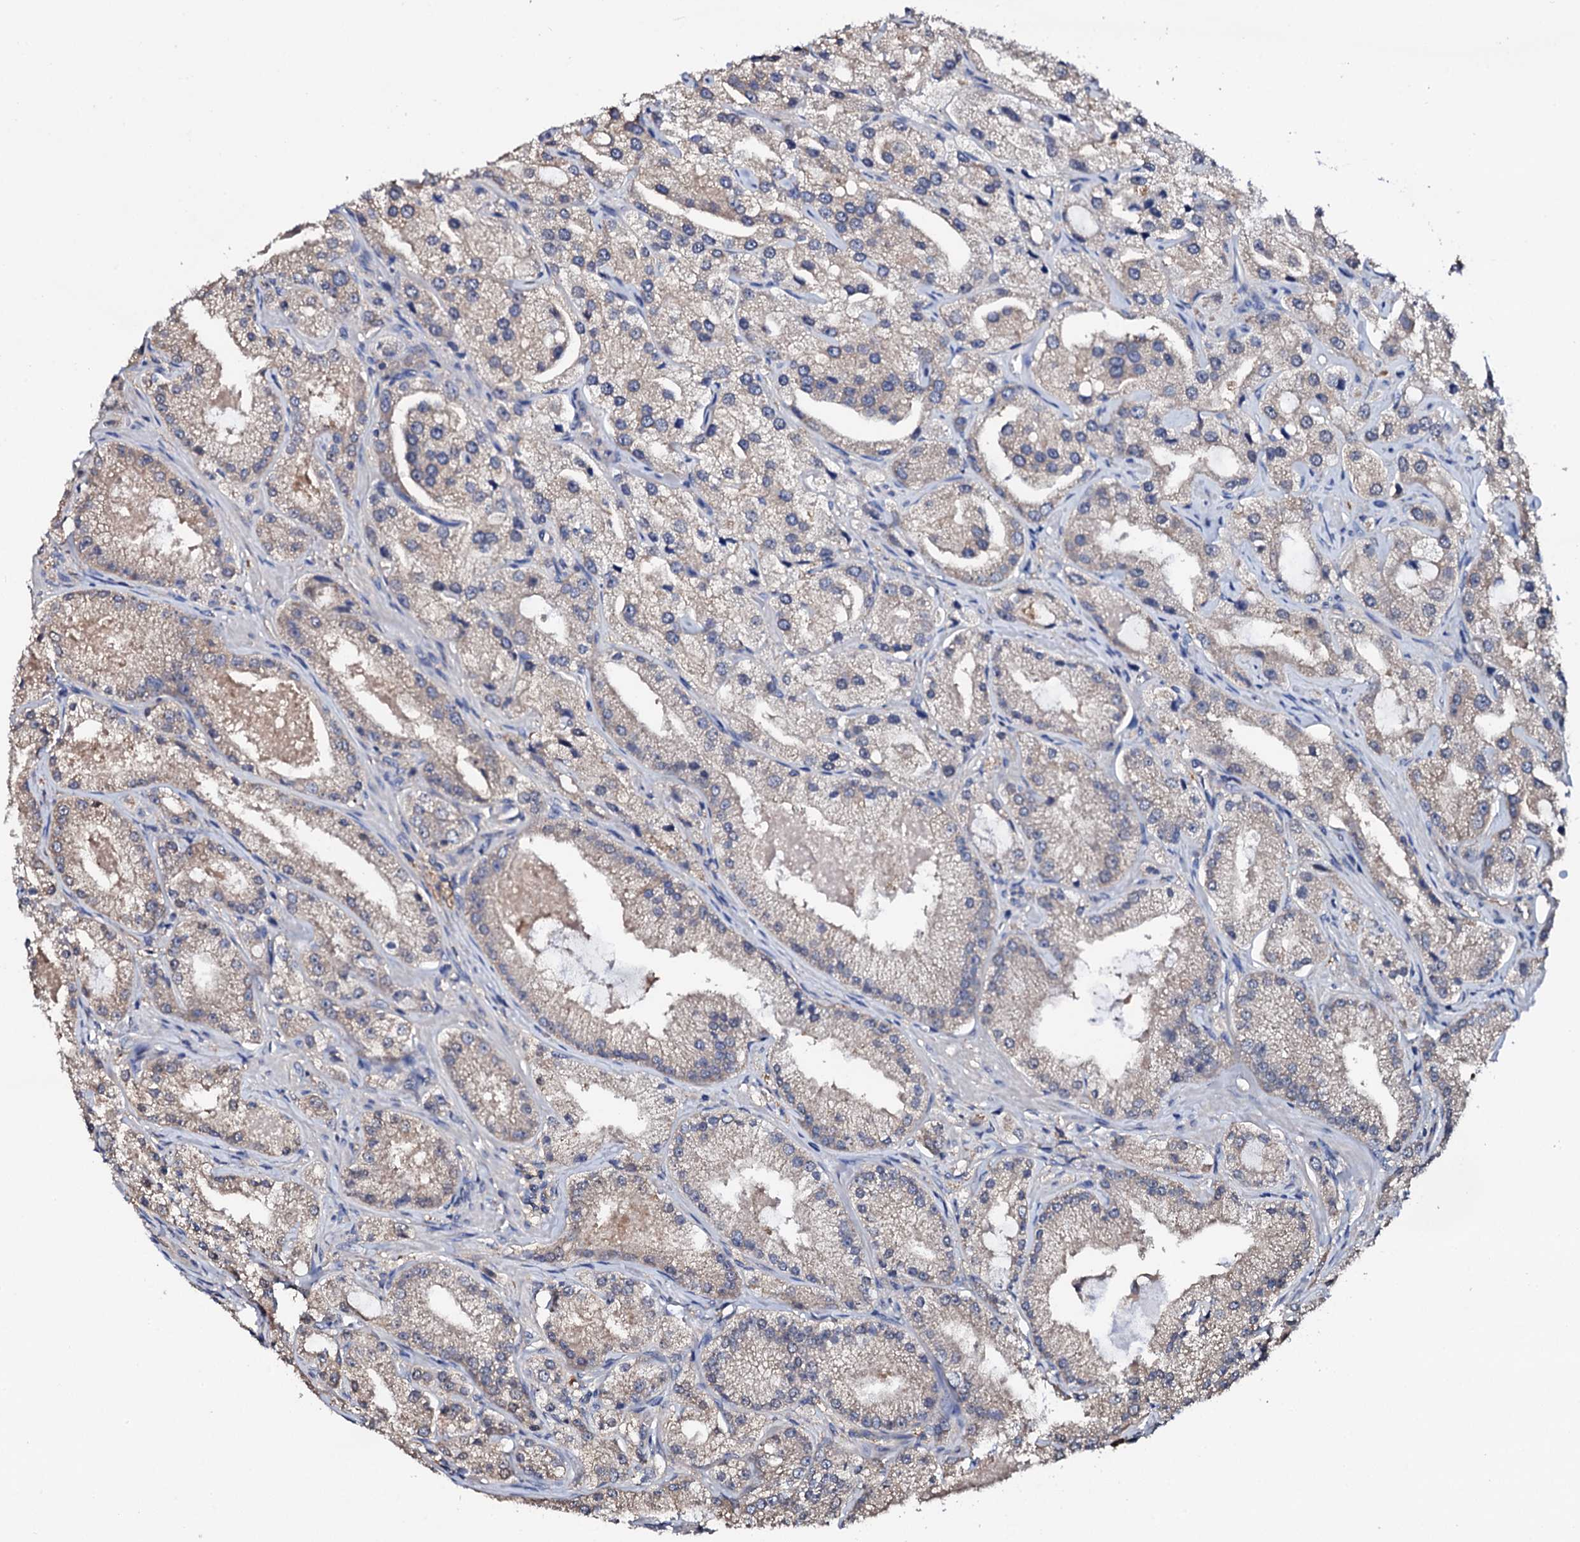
{"staining": {"intensity": "weak", "quantity": ">75%", "location": "cytoplasmic/membranous"}, "tissue": "prostate cancer", "cell_type": "Tumor cells", "image_type": "cancer", "snomed": [{"axis": "morphology", "description": "Adenocarcinoma, Low grade"}, {"axis": "topography", "description": "Prostate"}], "caption": "Prostate adenocarcinoma (low-grade) stained with DAB immunohistochemistry exhibits low levels of weak cytoplasmic/membranous positivity in about >75% of tumor cells.", "gene": "TCAF2", "patient": {"sex": "male", "age": 69}}